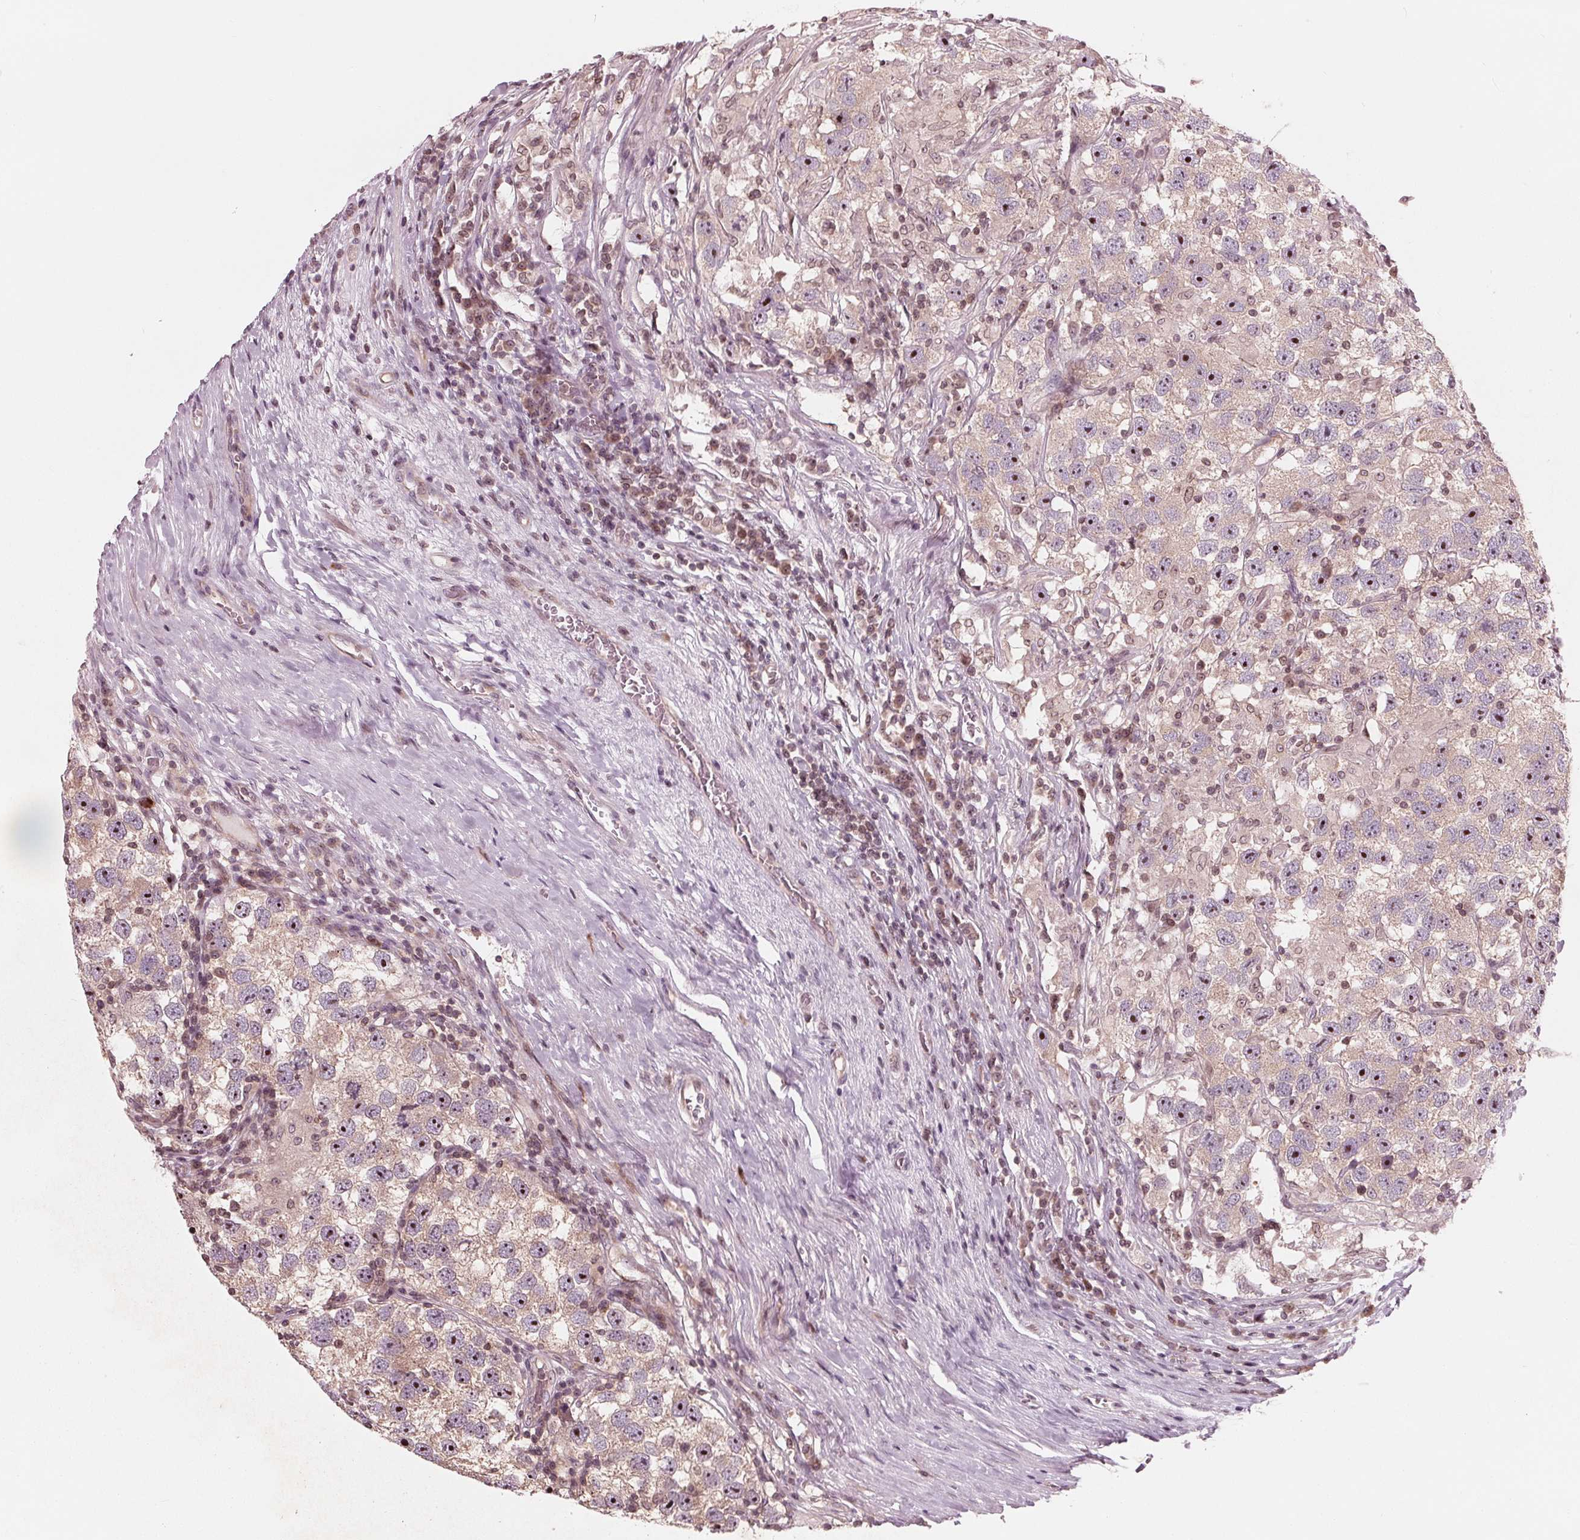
{"staining": {"intensity": "strong", "quantity": ">75%", "location": "nuclear"}, "tissue": "testis cancer", "cell_type": "Tumor cells", "image_type": "cancer", "snomed": [{"axis": "morphology", "description": "Seminoma, NOS"}, {"axis": "topography", "description": "Testis"}], "caption": "Strong nuclear protein expression is present in approximately >75% of tumor cells in testis cancer (seminoma). The protein is shown in brown color, while the nuclei are stained blue.", "gene": "NUP210", "patient": {"sex": "male", "age": 26}}